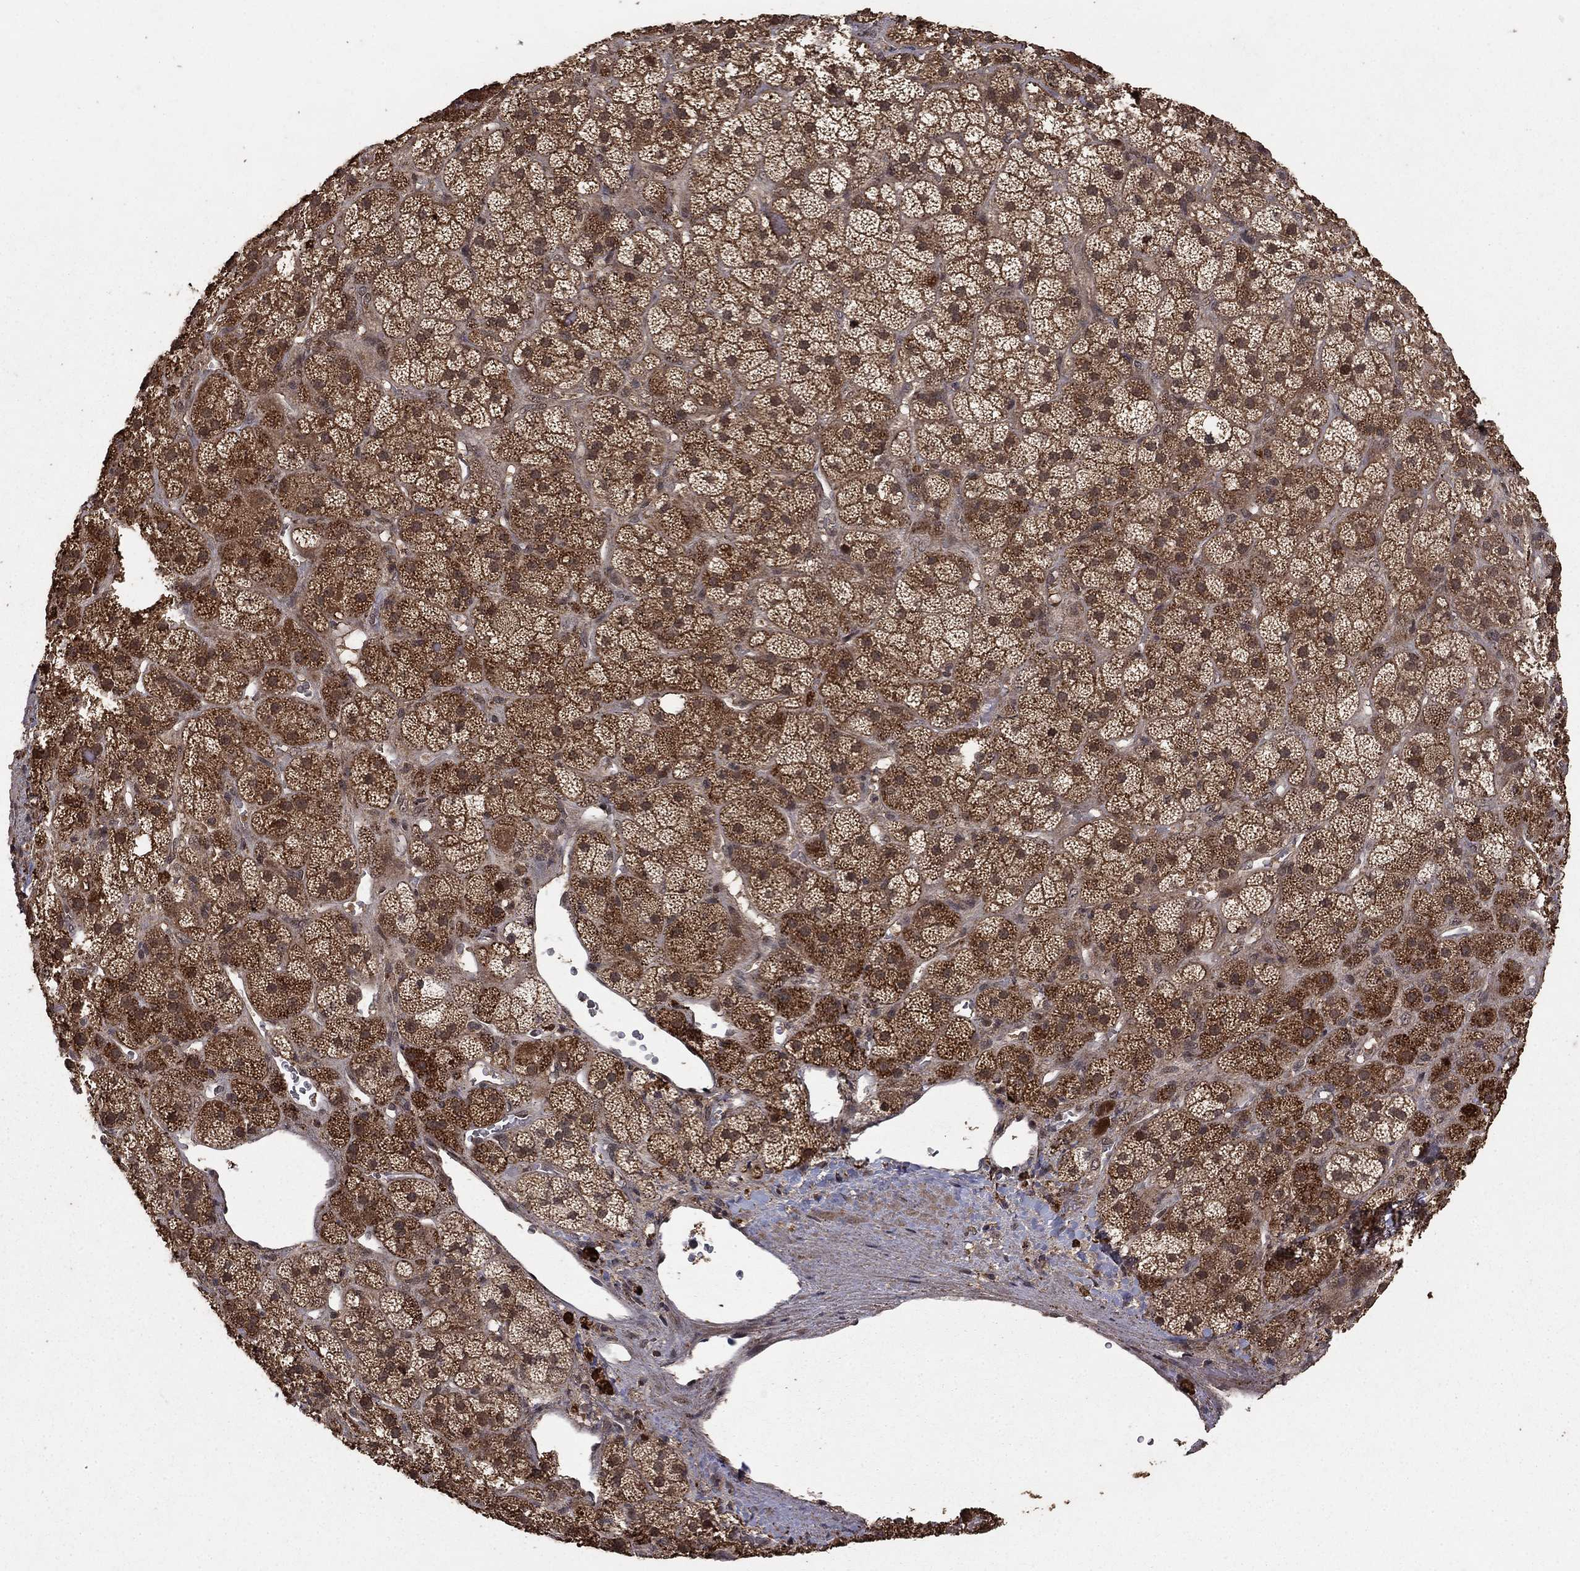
{"staining": {"intensity": "strong", "quantity": ">75%", "location": "cytoplasmic/membranous"}, "tissue": "adrenal gland", "cell_type": "Glandular cells", "image_type": "normal", "snomed": [{"axis": "morphology", "description": "Normal tissue, NOS"}, {"axis": "topography", "description": "Adrenal gland"}], "caption": "Immunohistochemistry of normal human adrenal gland shows high levels of strong cytoplasmic/membranous expression in approximately >75% of glandular cells. The protein is shown in brown color, while the nuclei are stained blue.", "gene": "PRDM1", "patient": {"sex": "male", "age": 57}}